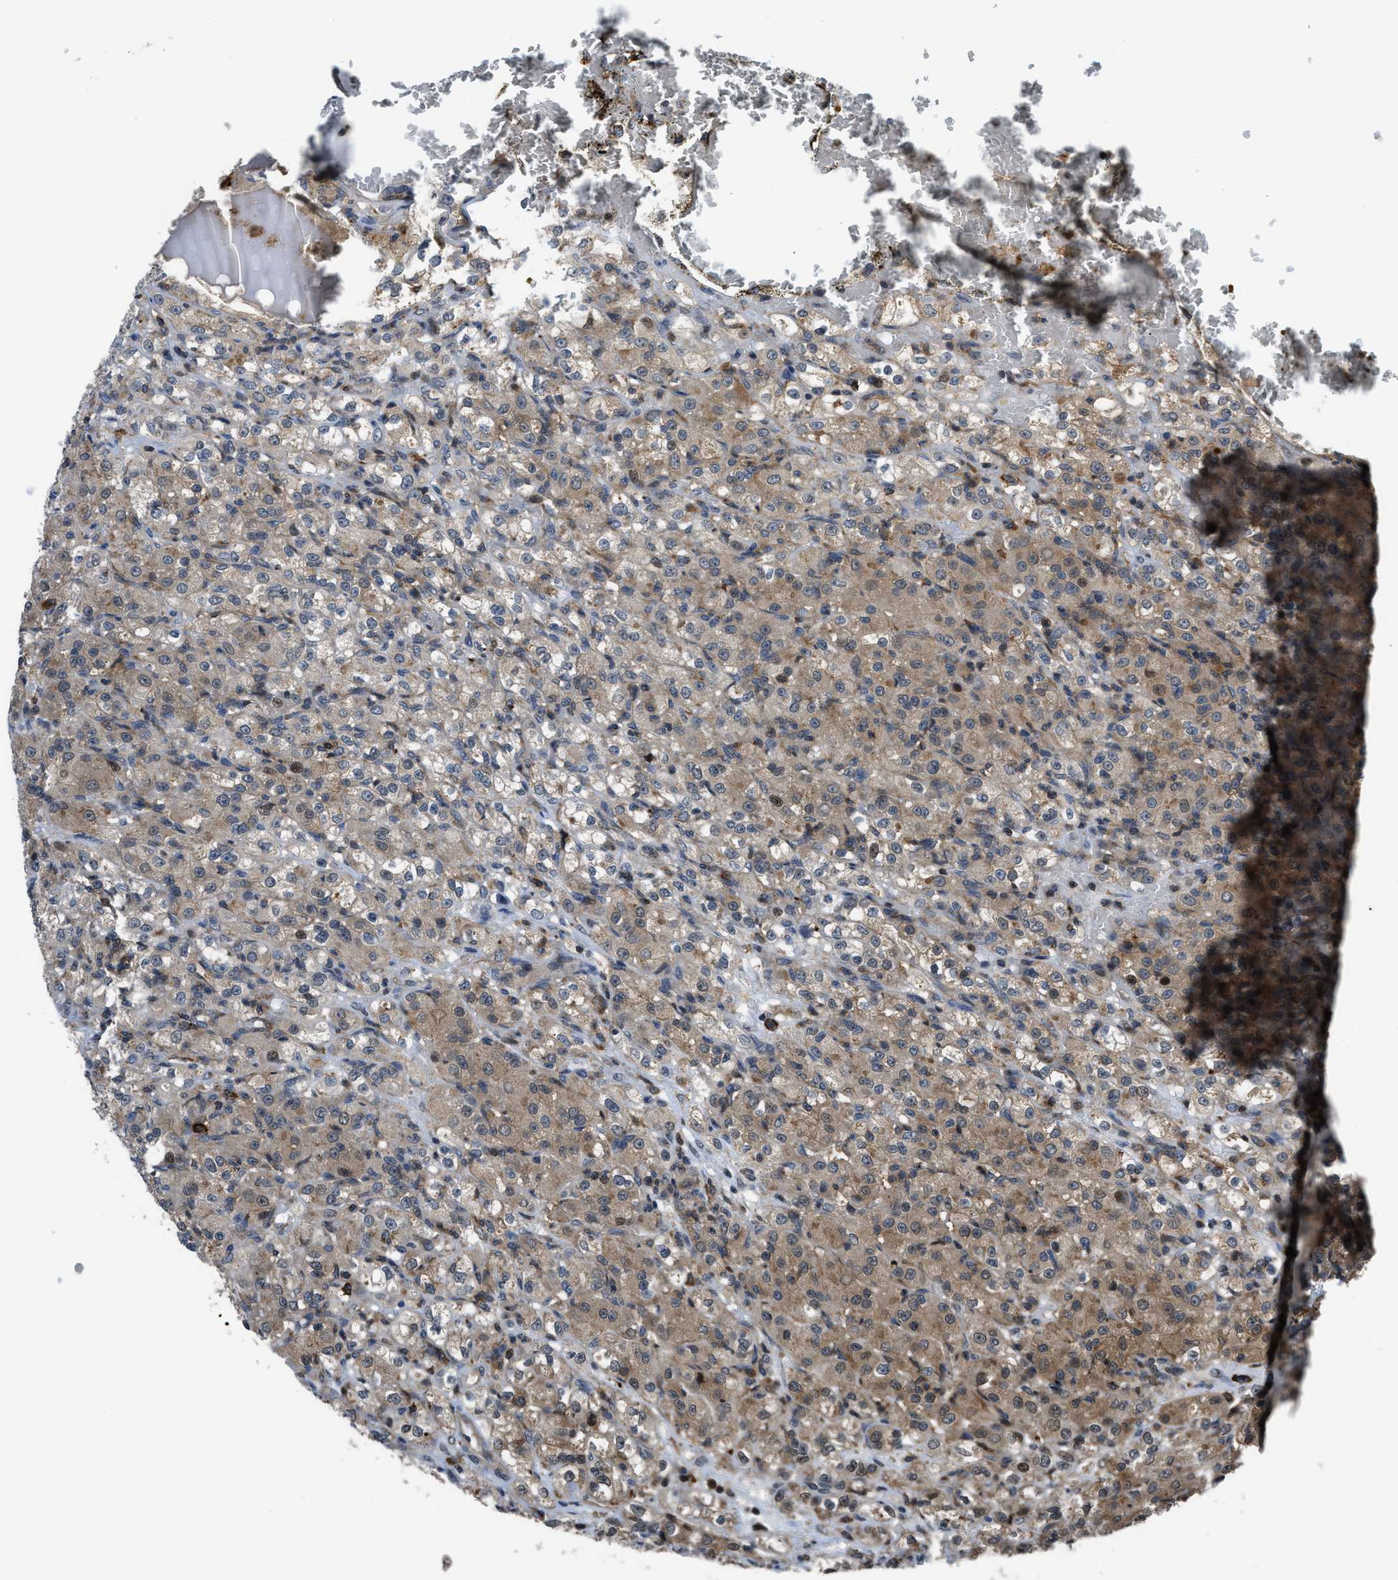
{"staining": {"intensity": "moderate", "quantity": ">75%", "location": "cytoplasmic/membranous,nuclear"}, "tissue": "renal cancer", "cell_type": "Tumor cells", "image_type": "cancer", "snomed": [{"axis": "morphology", "description": "Normal tissue, NOS"}, {"axis": "morphology", "description": "Adenocarcinoma, NOS"}, {"axis": "topography", "description": "Kidney"}], "caption": "Brown immunohistochemical staining in human adenocarcinoma (renal) demonstrates moderate cytoplasmic/membranous and nuclear positivity in approximately >75% of tumor cells.", "gene": "CTBS", "patient": {"sex": "male", "age": 61}}